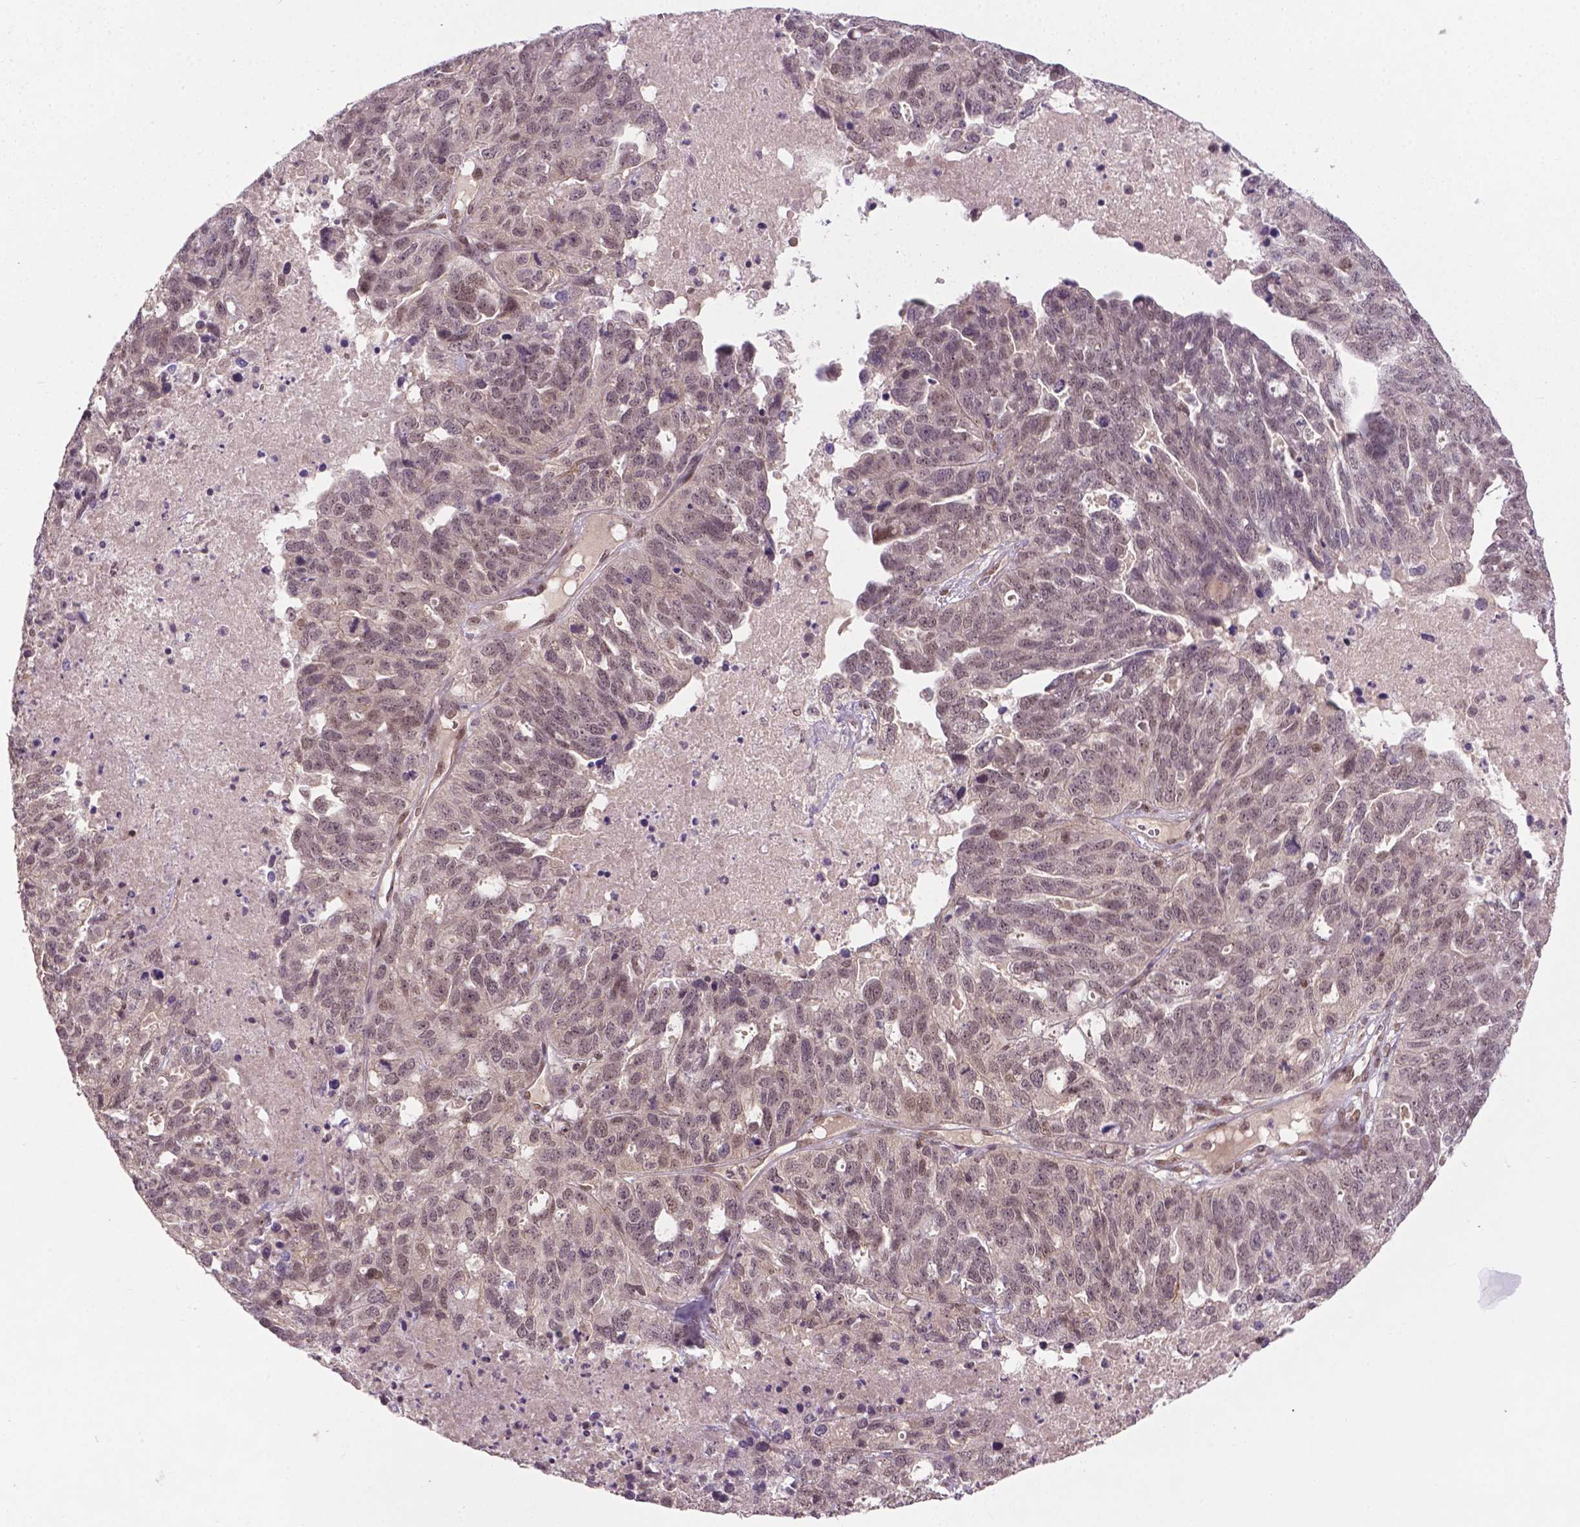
{"staining": {"intensity": "weak", "quantity": "25%-75%", "location": "nuclear"}, "tissue": "ovarian cancer", "cell_type": "Tumor cells", "image_type": "cancer", "snomed": [{"axis": "morphology", "description": "Cystadenocarcinoma, serous, NOS"}, {"axis": "topography", "description": "Ovary"}], "caption": "This image demonstrates immunohistochemistry staining of ovarian cancer (serous cystadenocarcinoma), with low weak nuclear staining in about 25%-75% of tumor cells.", "gene": "ANKRD54", "patient": {"sex": "female", "age": 71}}